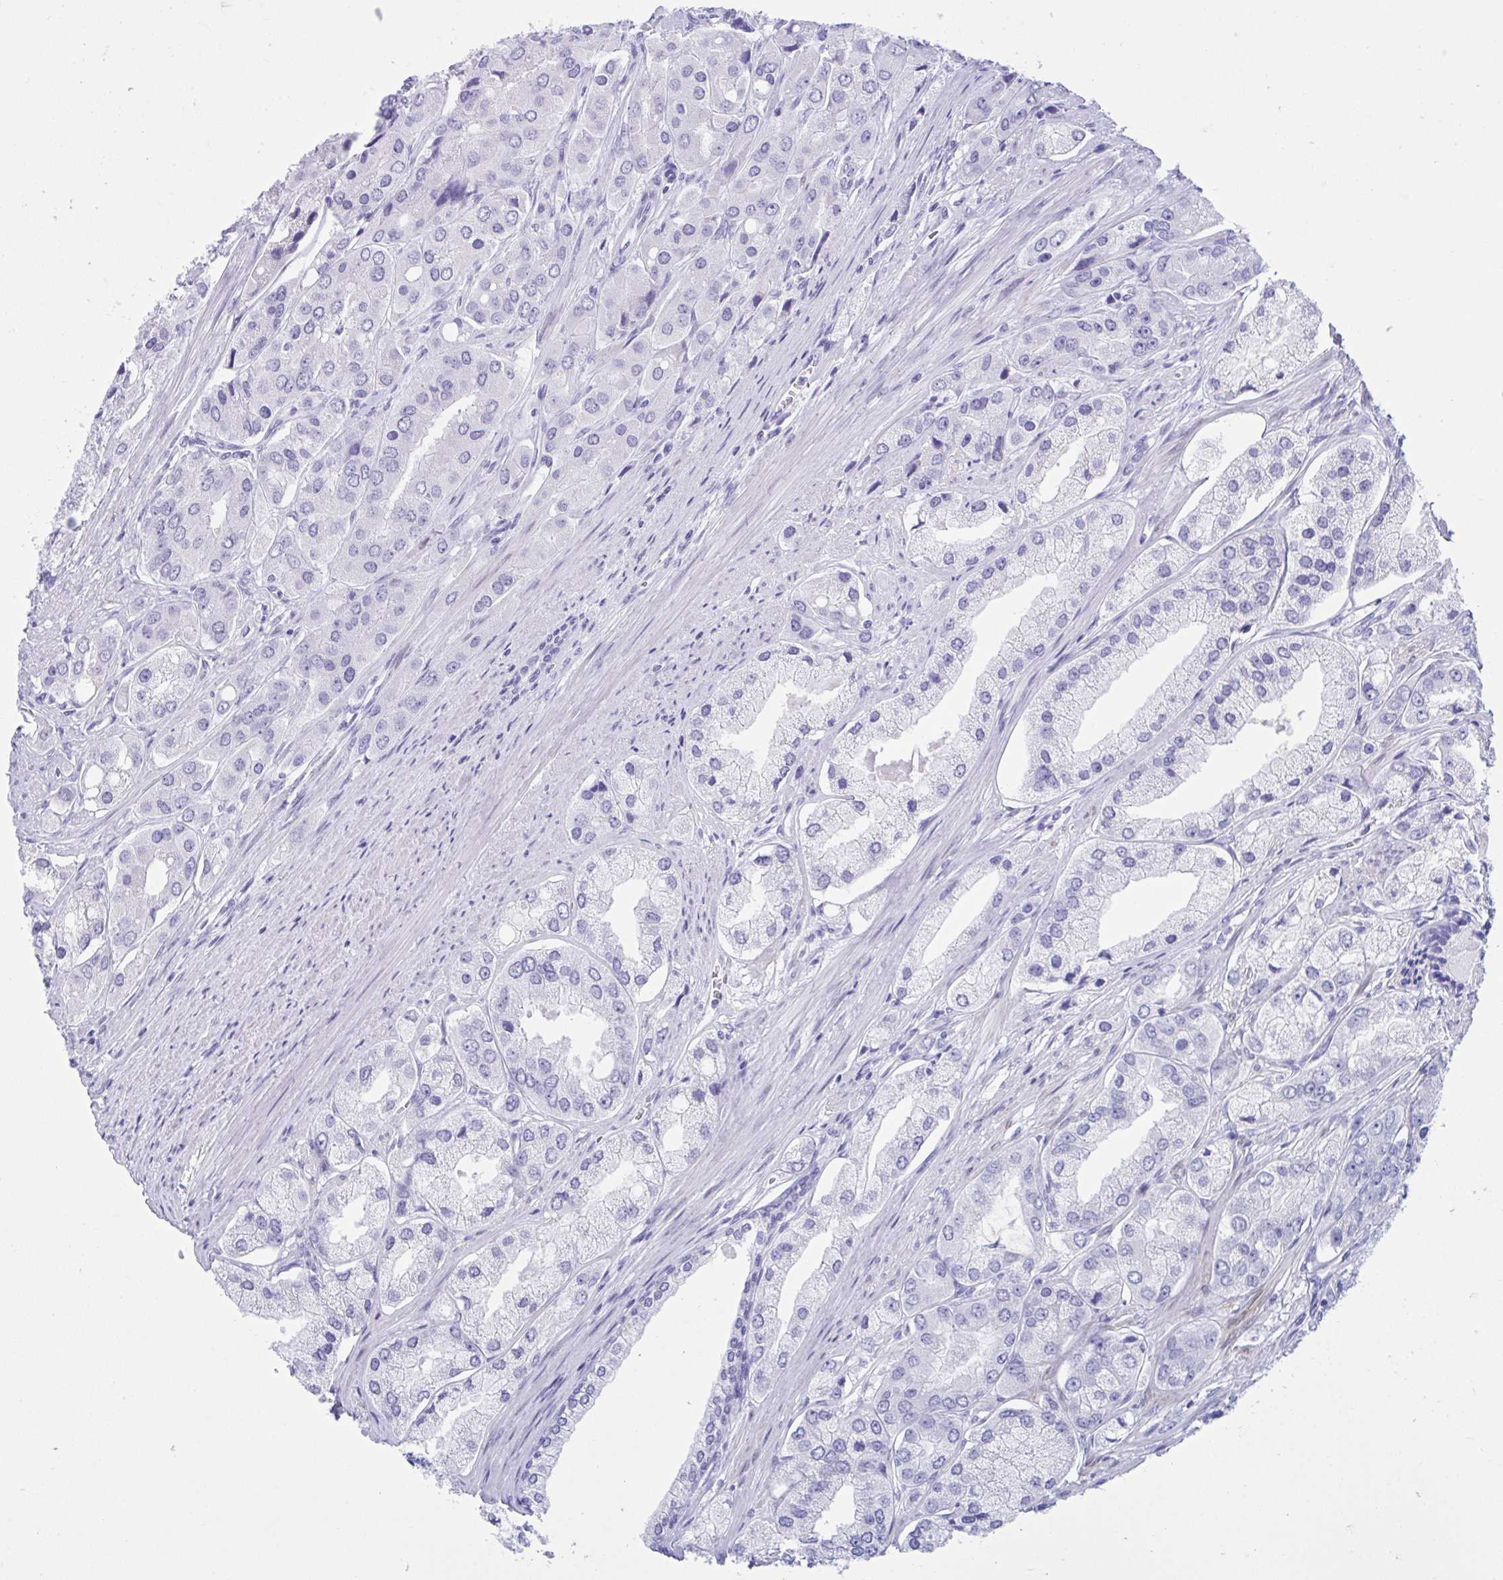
{"staining": {"intensity": "negative", "quantity": "none", "location": "none"}, "tissue": "prostate cancer", "cell_type": "Tumor cells", "image_type": "cancer", "snomed": [{"axis": "morphology", "description": "Adenocarcinoma, Low grade"}, {"axis": "topography", "description": "Prostate"}], "caption": "Tumor cells are negative for protein expression in human prostate cancer. (Immunohistochemistry (ihc), brightfield microscopy, high magnification).", "gene": "TMEM35A", "patient": {"sex": "male", "age": 69}}